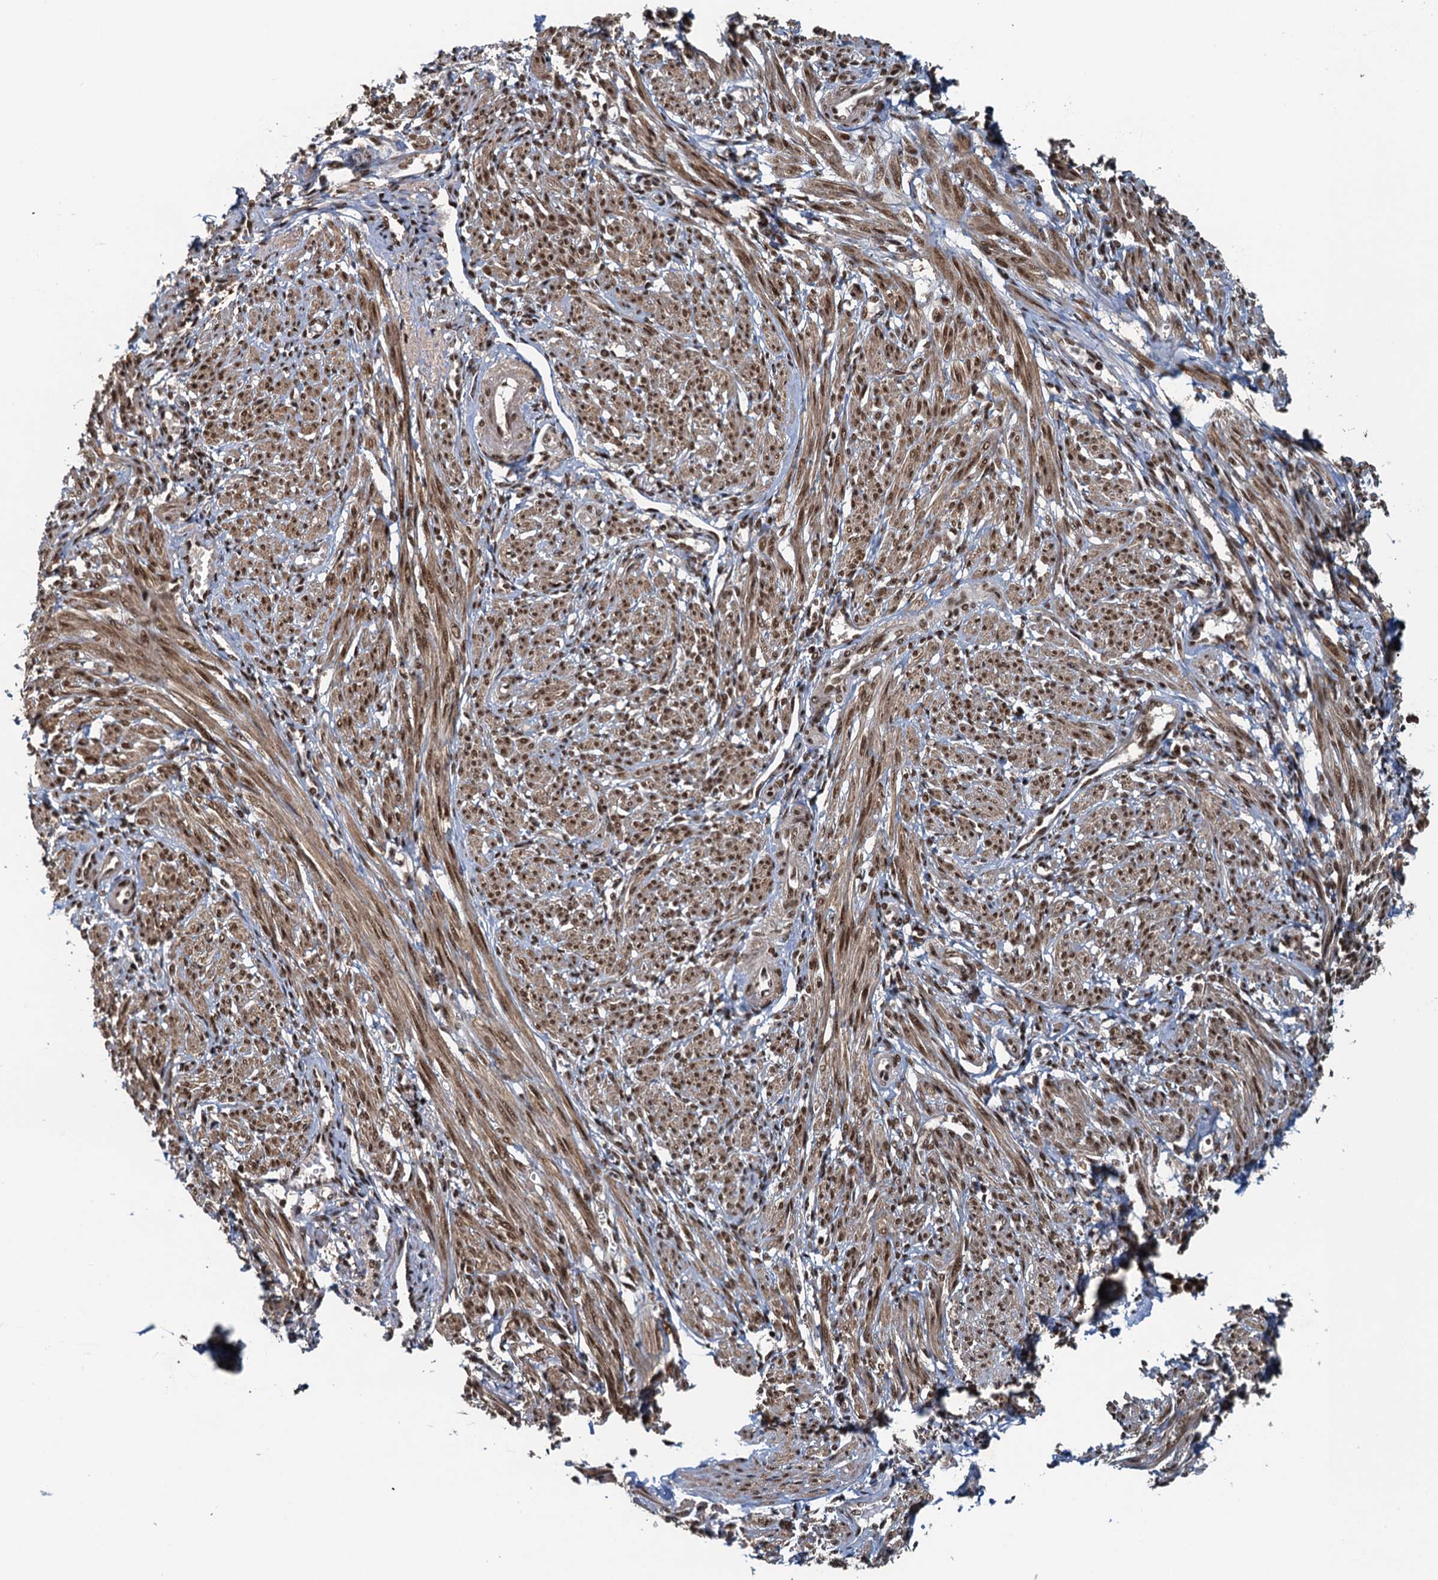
{"staining": {"intensity": "moderate", "quantity": ">75%", "location": "nuclear"}, "tissue": "smooth muscle", "cell_type": "Smooth muscle cells", "image_type": "normal", "snomed": [{"axis": "morphology", "description": "Normal tissue, NOS"}, {"axis": "topography", "description": "Smooth muscle"}], "caption": "An immunohistochemistry (IHC) histopathology image of unremarkable tissue is shown. Protein staining in brown labels moderate nuclear positivity in smooth muscle within smooth muscle cells. (DAB (3,3'-diaminobenzidine) IHC, brown staining for protein, blue staining for nuclei).", "gene": "ZC3H18", "patient": {"sex": "female", "age": 39}}